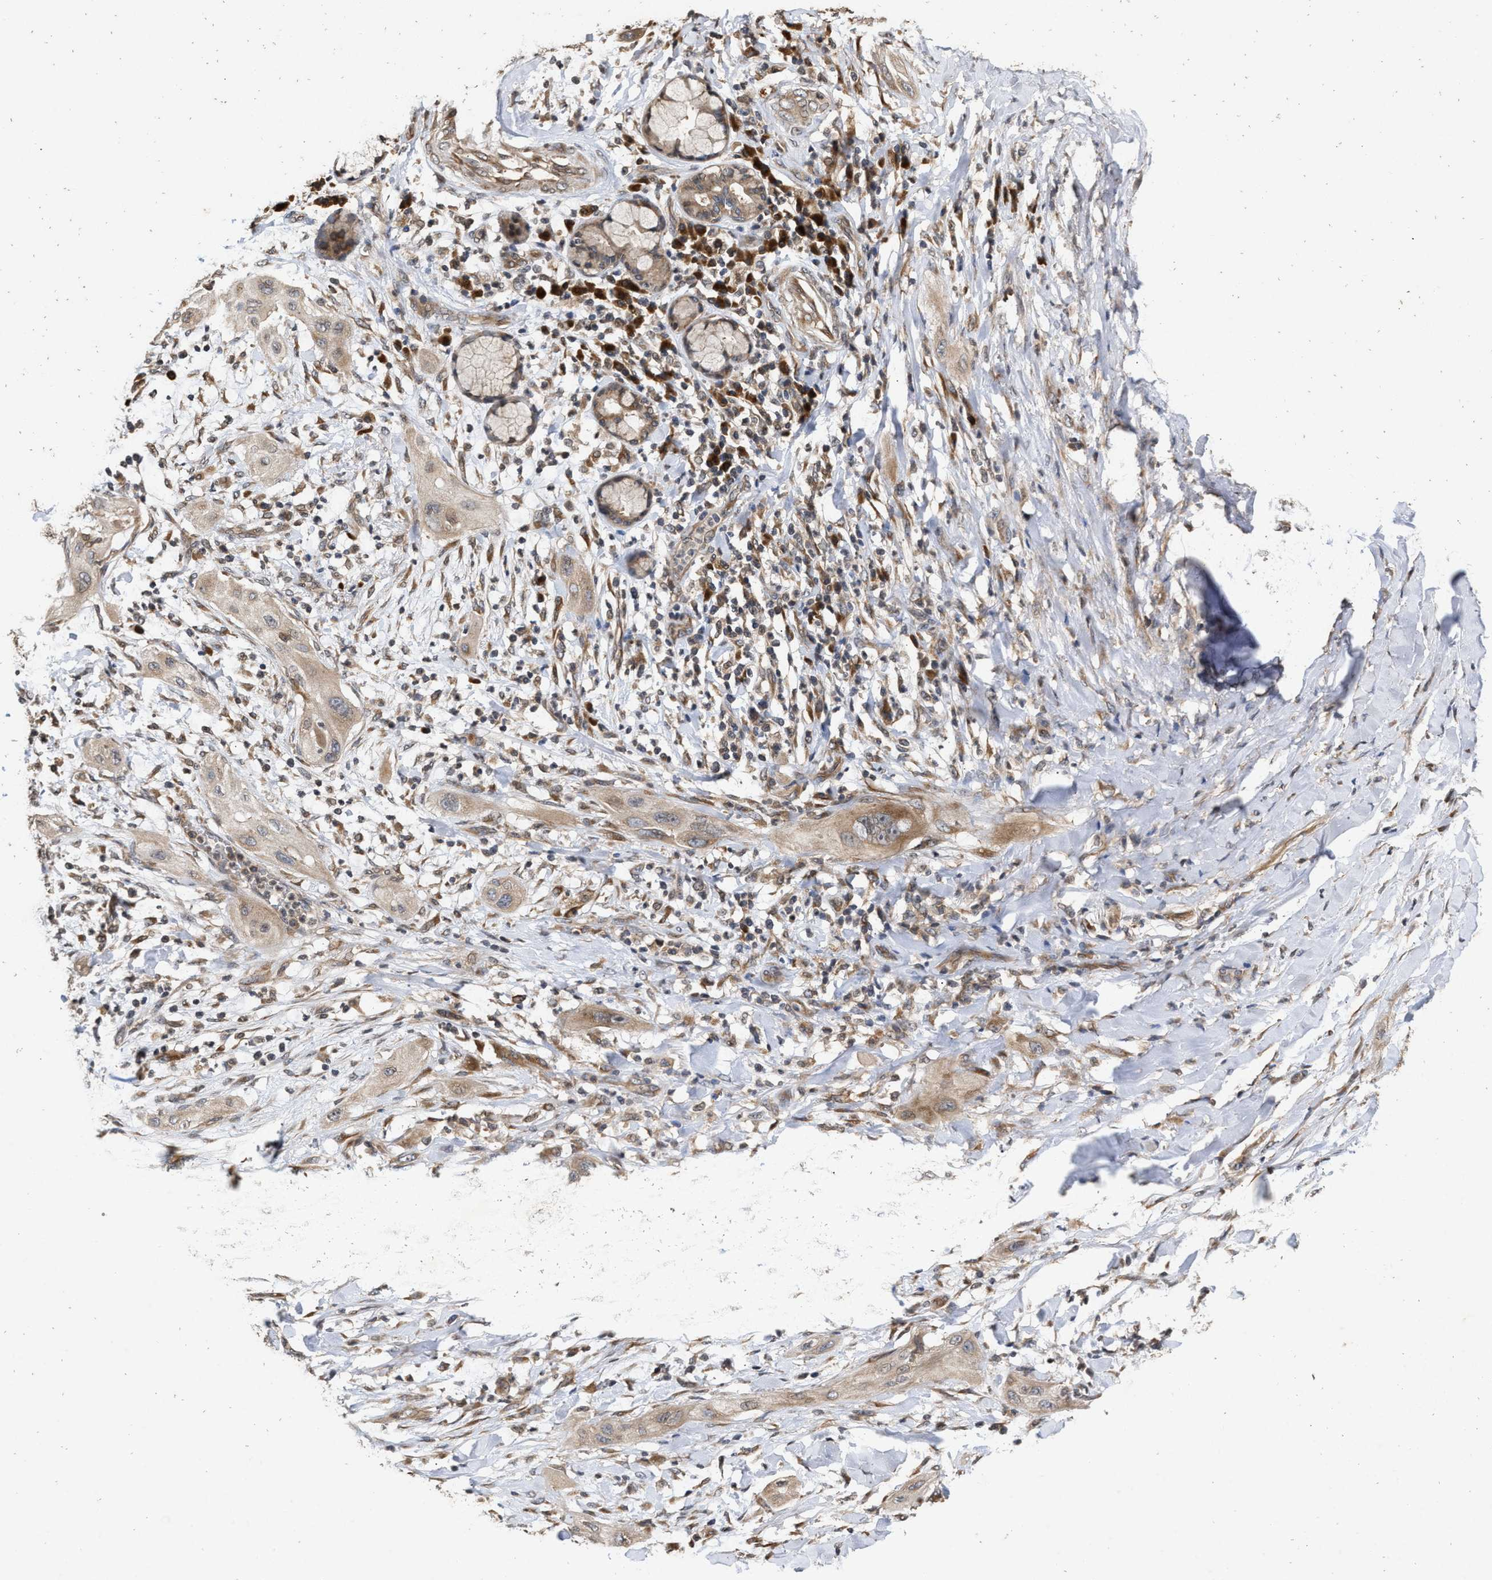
{"staining": {"intensity": "weak", "quantity": ">75%", "location": "cytoplasmic/membranous"}, "tissue": "lung cancer", "cell_type": "Tumor cells", "image_type": "cancer", "snomed": [{"axis": "morphology", "description": "Squamous cell carcinoma, NOS"}, {"axis": "topography", "description": "Lung"}], "caption": "Approximately >75% of tumor cells in human lung cancer exhibit weak cytoplasmic/membranous protein expression as visualized by brown immunohistochemical staining.", "gene": "SAR1A", "patient": {"sex": "female", "age": 47}}